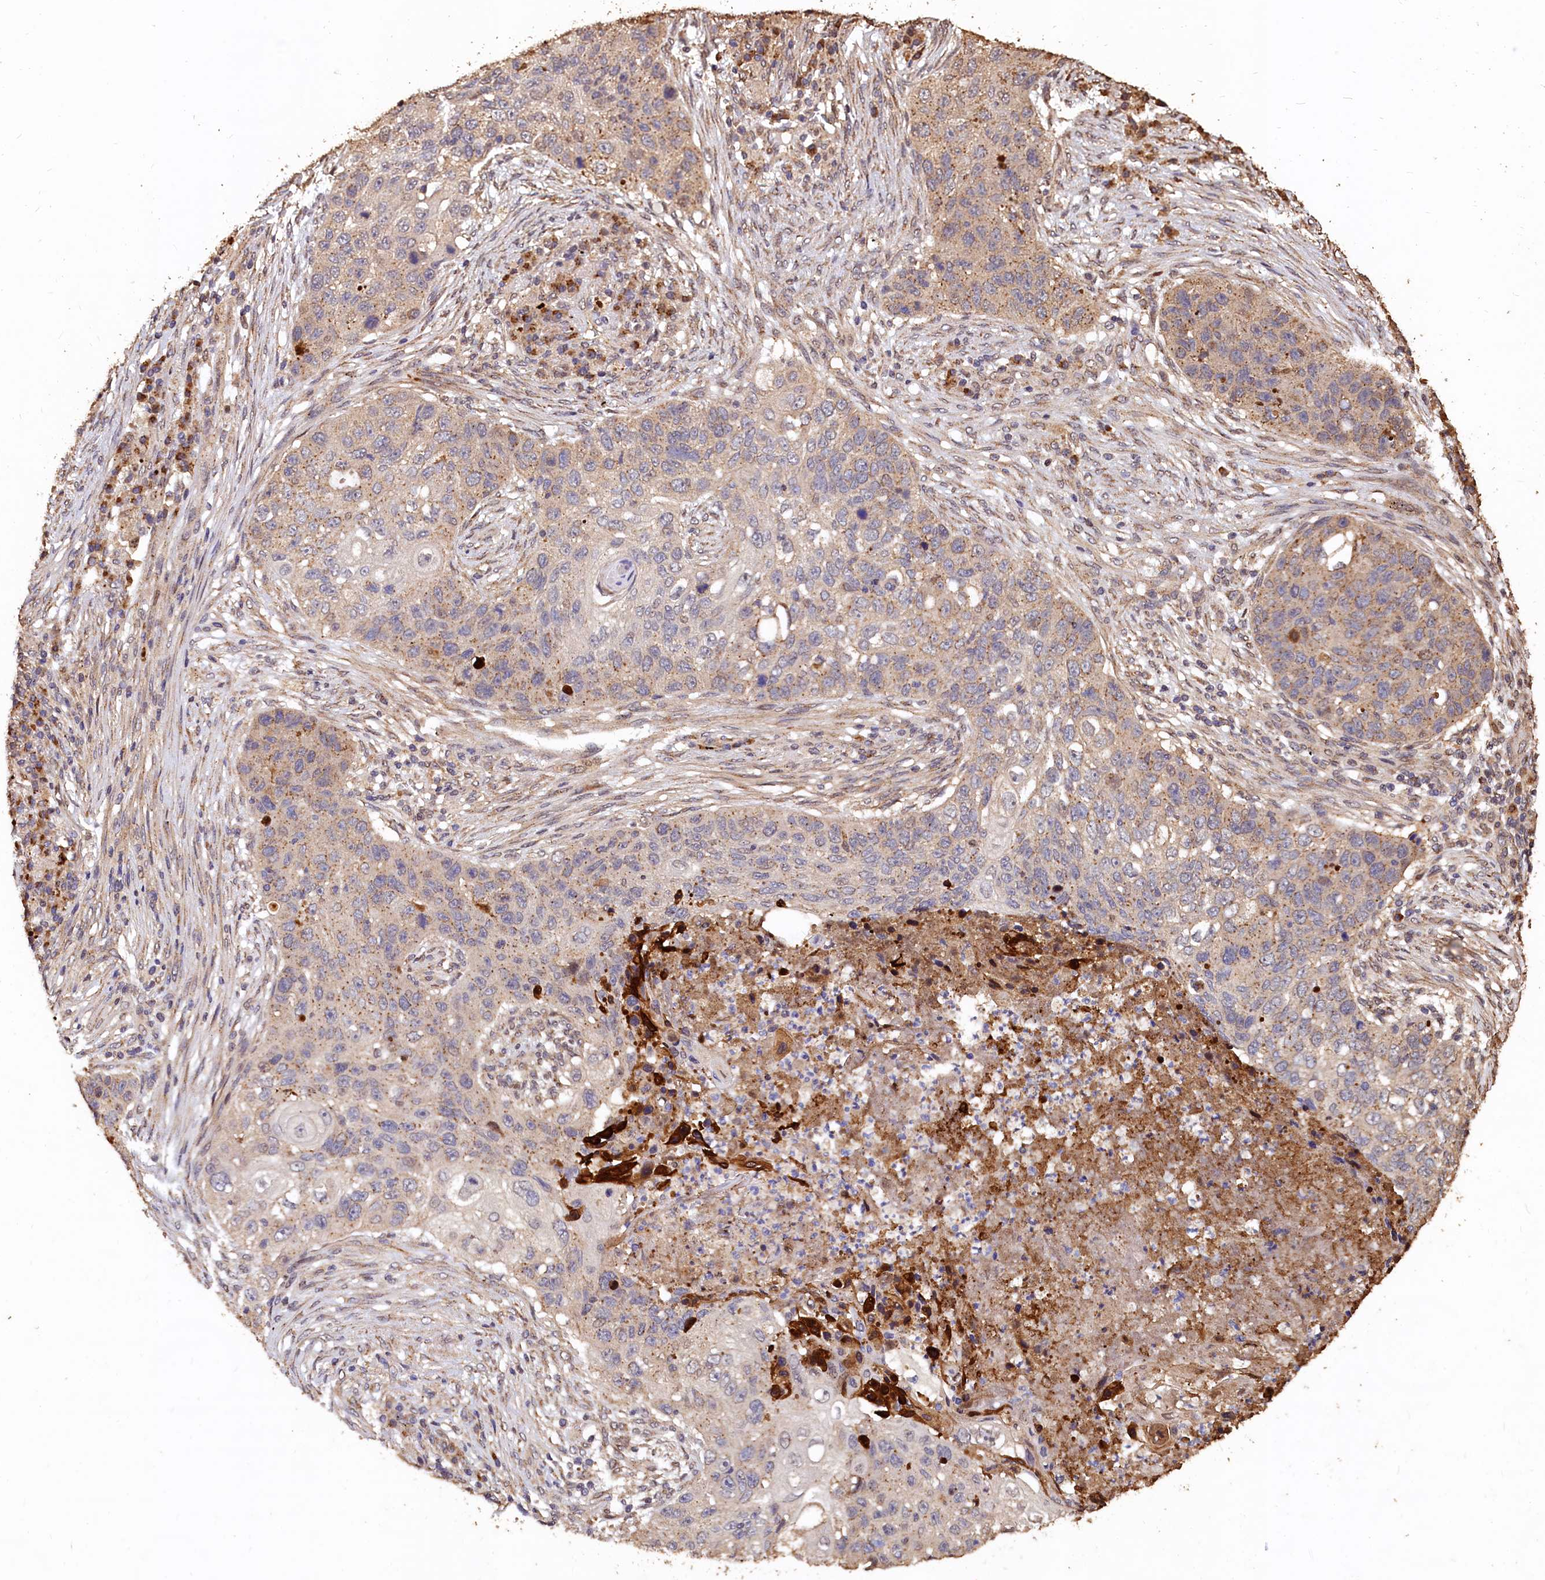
{"staining": {"intensity": "weak", "quantity": "25%-75%", "location": "cytoplasmic/membranous"}, "tissue": "lung cancer", "cell_type": "Tumor cells", "image_type": "cancer", "snomed": [{"axis": "morphology", "description": "Squamous cell carcinoma, NOS"}, {"axis": "topography", "description": "Lung"}], "caption": "A brown stain labels weak cytoplasmic/membranous staining of a protein in squamous cell carcinoma (lung) tumor cells. (Stains: DAB (3,3'-diaminobenzidine) in brown, nuclei in blue, Microscopy: brightfield microscopy at high magnification).", "gene": "LSM4", "patient": {"sex": "female", "age": 63}}